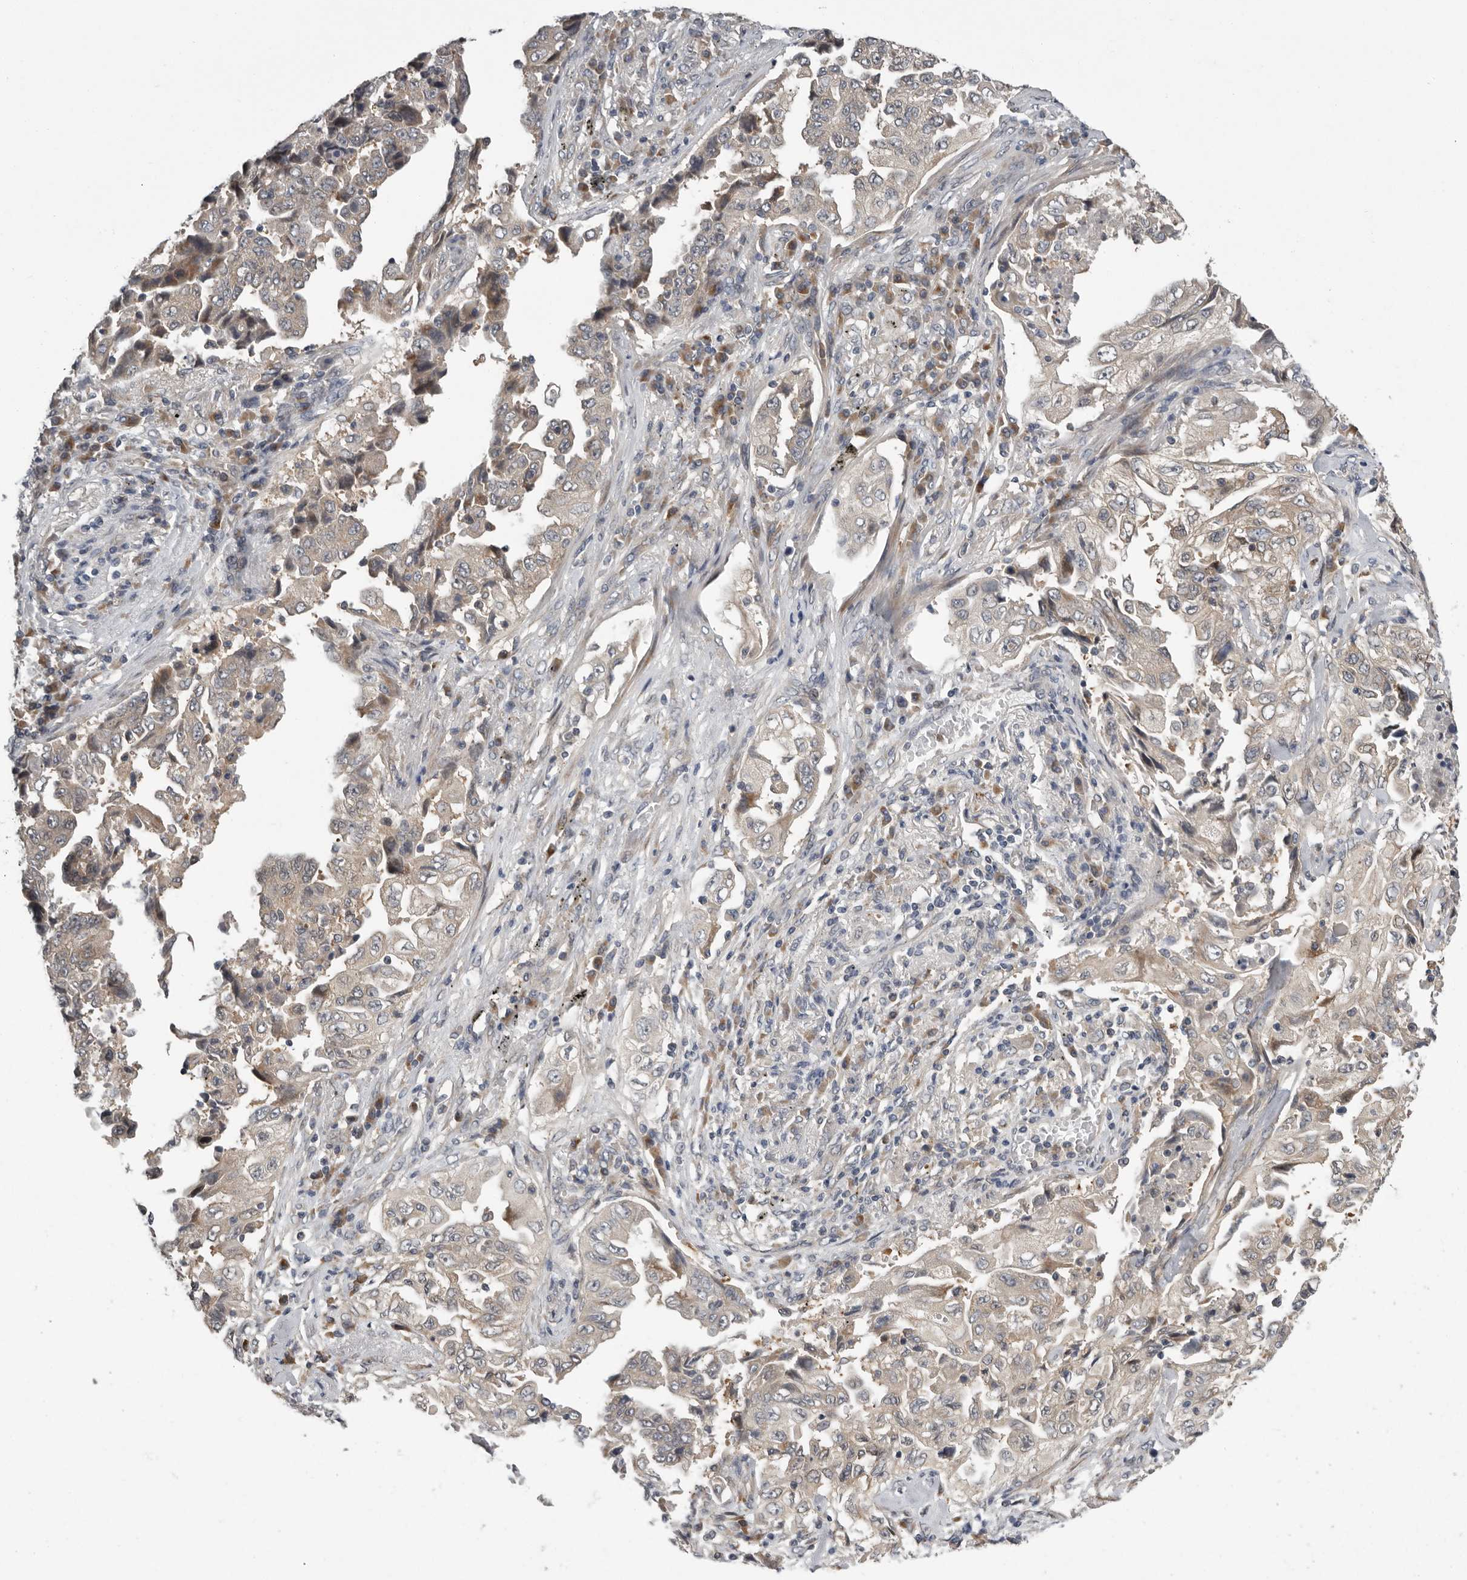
{"staining": {"intensity": "negative", "quantity": "none", "location": "none"}, "tissue": "lung cancer", "cell_type": "Tumor cells", "image_type": "cancer", "snomed": [{"axis": "morphology", "description": "Adenocarcinoma, NOS"}, {"axis": "topography", "description": "Lung"}], "caption": "IHC image of lung cancer stained for a protein (brown), which shows no positivity in tumor cells.", "gene": "RALGPS2", "patient": {"sex": "female", "age": 51}}